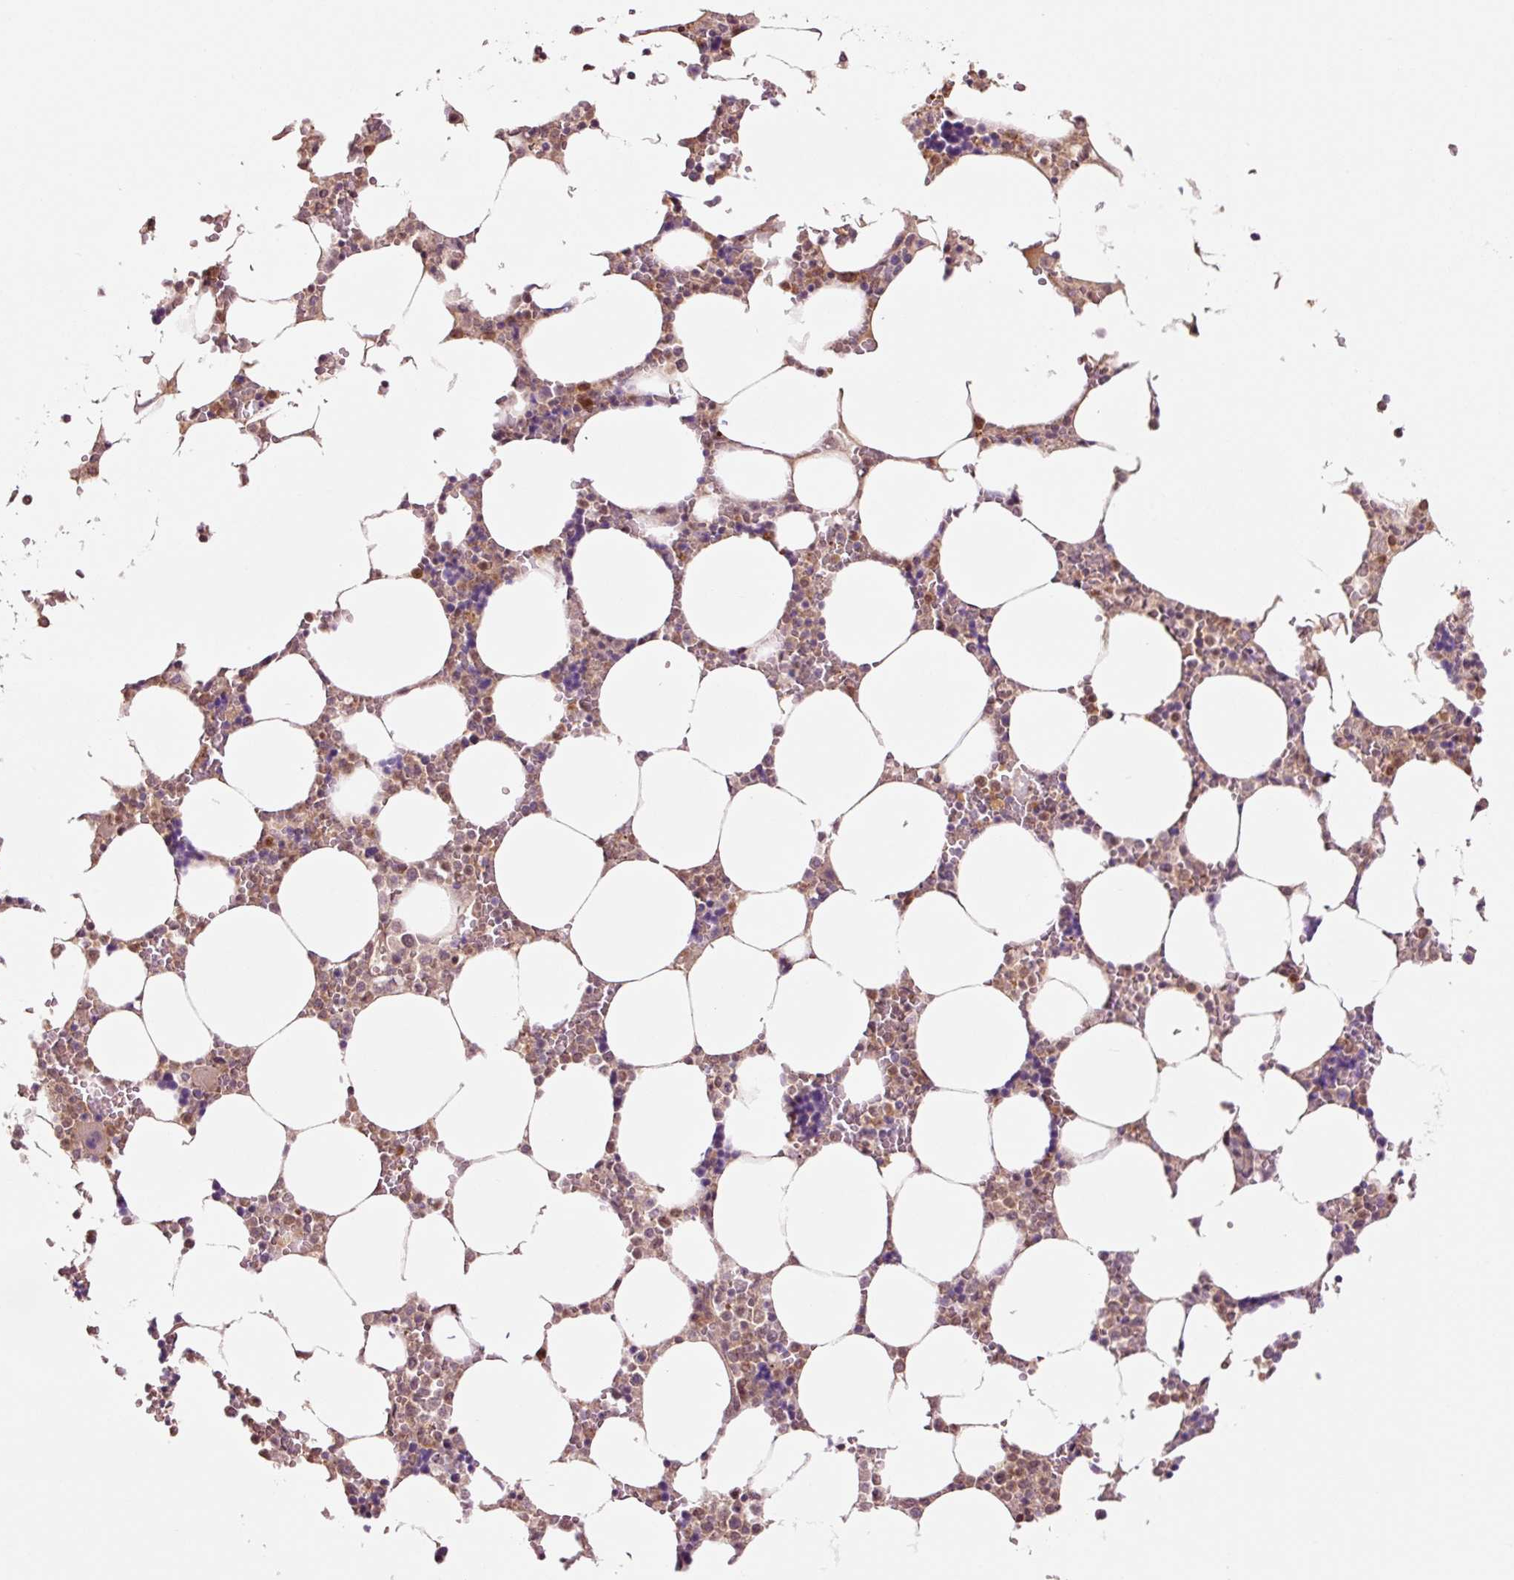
{"staining": {"intensity": "moderate", "quantity": "25%-75%", "location": "cytoplasmic/membranous,nuclear"}, "tissue": "bone marrow", "cell_type": "Hematopoietic cells", "image_type": "normal", "snomed": [{"axis": "morphology", "description": "Normal tissue, NOS"}, {"axis": "topography", "description": "Bone marrow"}], "caption": "Moderate cytoplasmic/membranous,nuclear protein staining is seen in approximately 25%-75% of hematopoietic cells in bone marrow.", "gene": "FBXL14", "patient": {"sex": "male", "age": 64}}